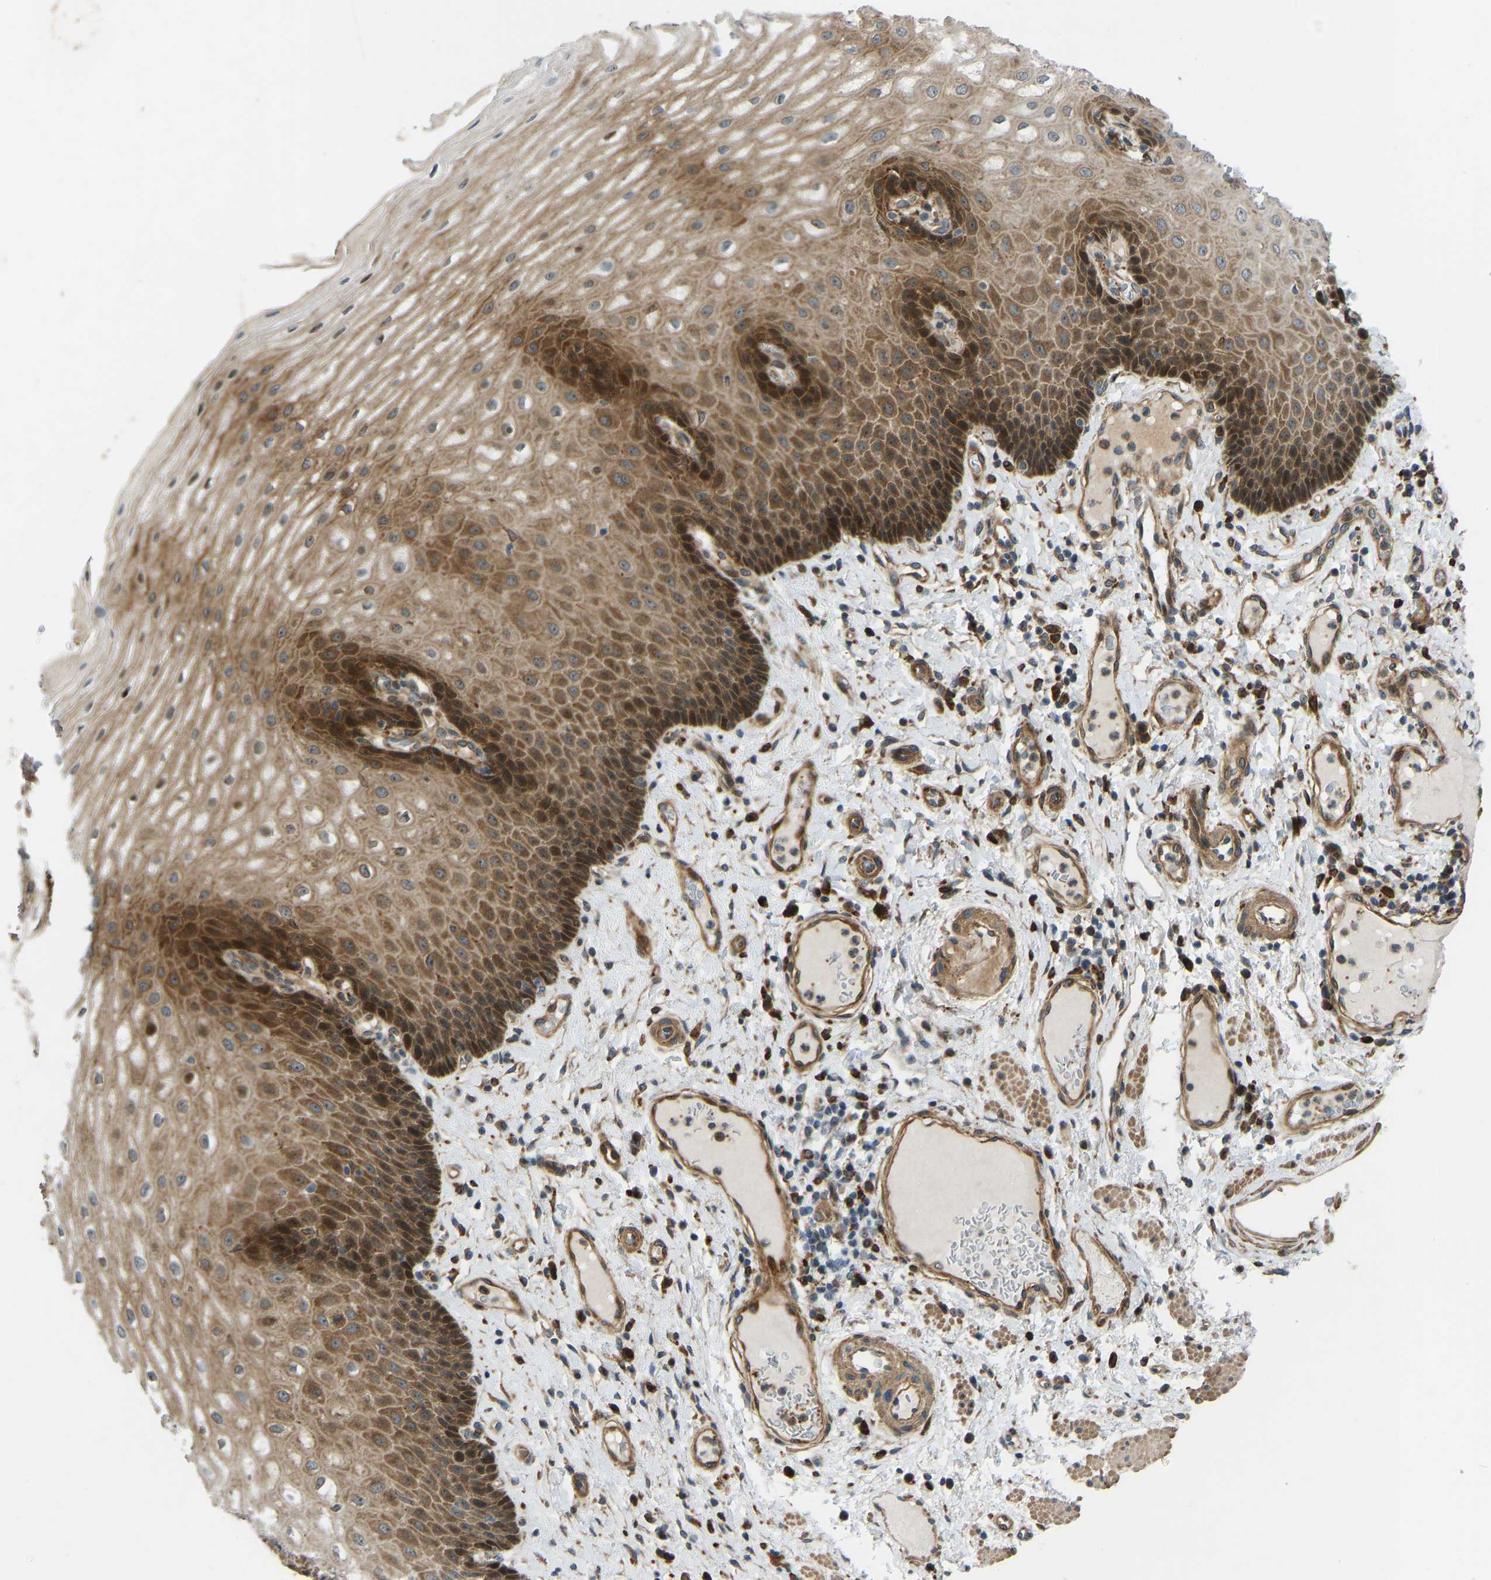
{"staining": {"intensity": "strong", "quantity": ">75%", "location": "cytoplasmic/membranous"}, "tissue": "esophagus", "cell_type": "Squamous epithelial cells", "image_type": "normal", "snomed": [{"axis": "morphology", "description": "Normal tissue, NOS"}, {"axis": "topography", "description": "Esophagus"}], "caption": "DAB immunohistochemical staining of unremarkable human esophagus displays strong cytoplasmic/membranous protein expression in approximately >75% of squamous epithelial cells.", "gene": "OS9", "patient": {"sex": "male", "age": 54}}